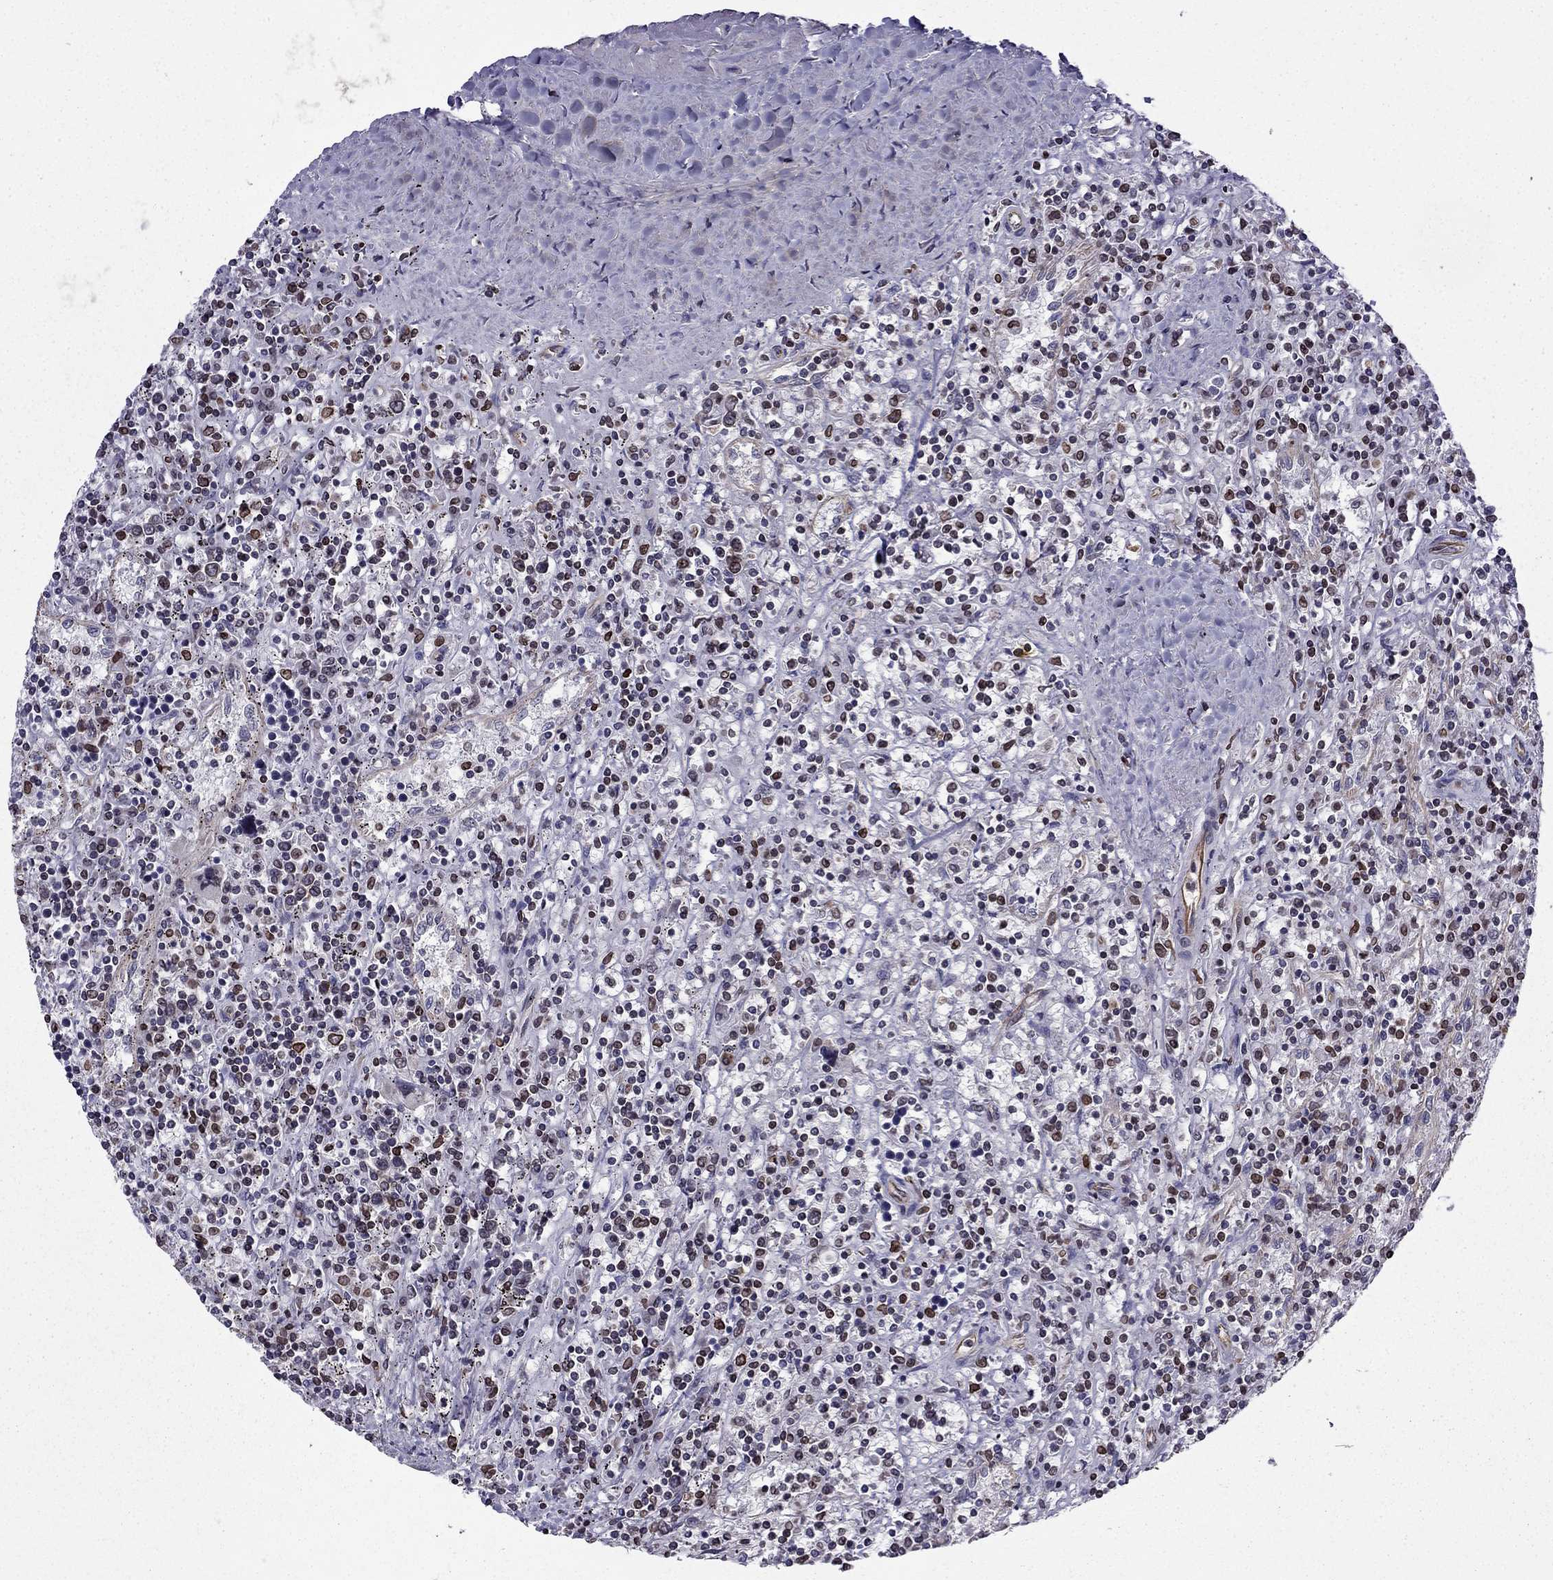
{"staining": {"intensity": "moderate", "quantity": "25%-75%", "location": "nuclear"}, "tissue": "lymphoma", "cell_type": "Tumor cells", "image_type": "cancer", "snomed": [{"axis": "morphology", "description": "Malignant lymphoma, non-Hodgkin's type, Low grade"}, {"axis": "topography", "description": "Spleen"}], "caption": "Immunohistochemical staining of human low-grade malignant lymphoma, non-Hodgkin's type displays medium levels of moderate nuclear positivity in approximately 25%-75% of tumor cells.", "gene": "CDC42BPA", "patient": {"sex": "male", "age": 62}}